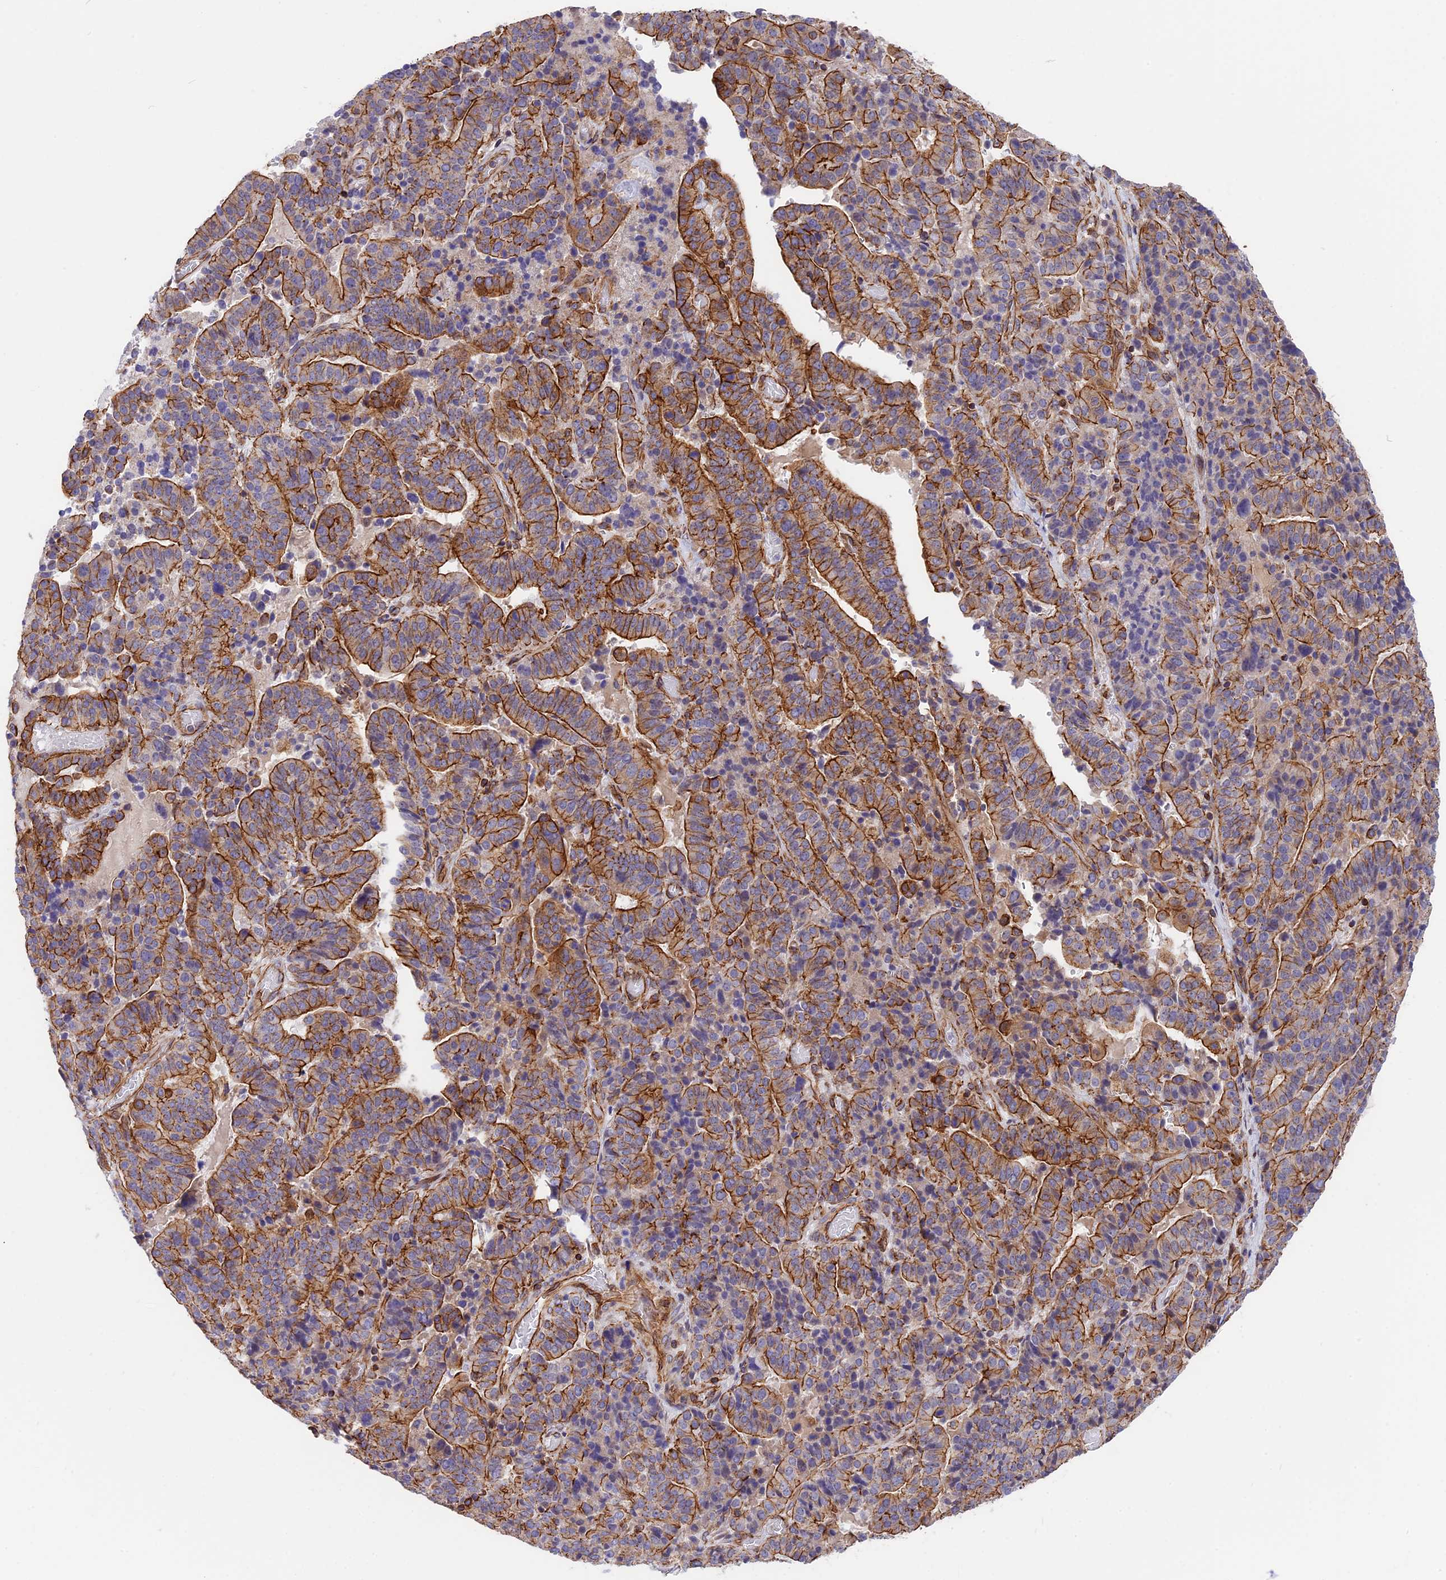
{"staining": {"intensity": "moderate", "quantity": ">75%", "location": "cytoplasmic/membranous"}, "tissue": "stomach cancer", "cell_type": "Tumor cells", "image_type": "cancer", "snomed": [{"axis": "morphology", "description": "Adenocarcinoma, NOS"}, {"axis": "topography", "description": "Stomach"}], "caption": "Immunohistochemical staining of stomach cancer (adenocarcinoma) exhibits moderate cytoplasmic/membranous protein staining in approximately >75% of tumor cells. The staining was performed using DAB to visualize the protein expression in brown, while the nuclei were stained in blue with hematoxylin (Magnification: 20x).", "gene": "R3HDM4", "patient": {"sex": "male", "age": 48}}